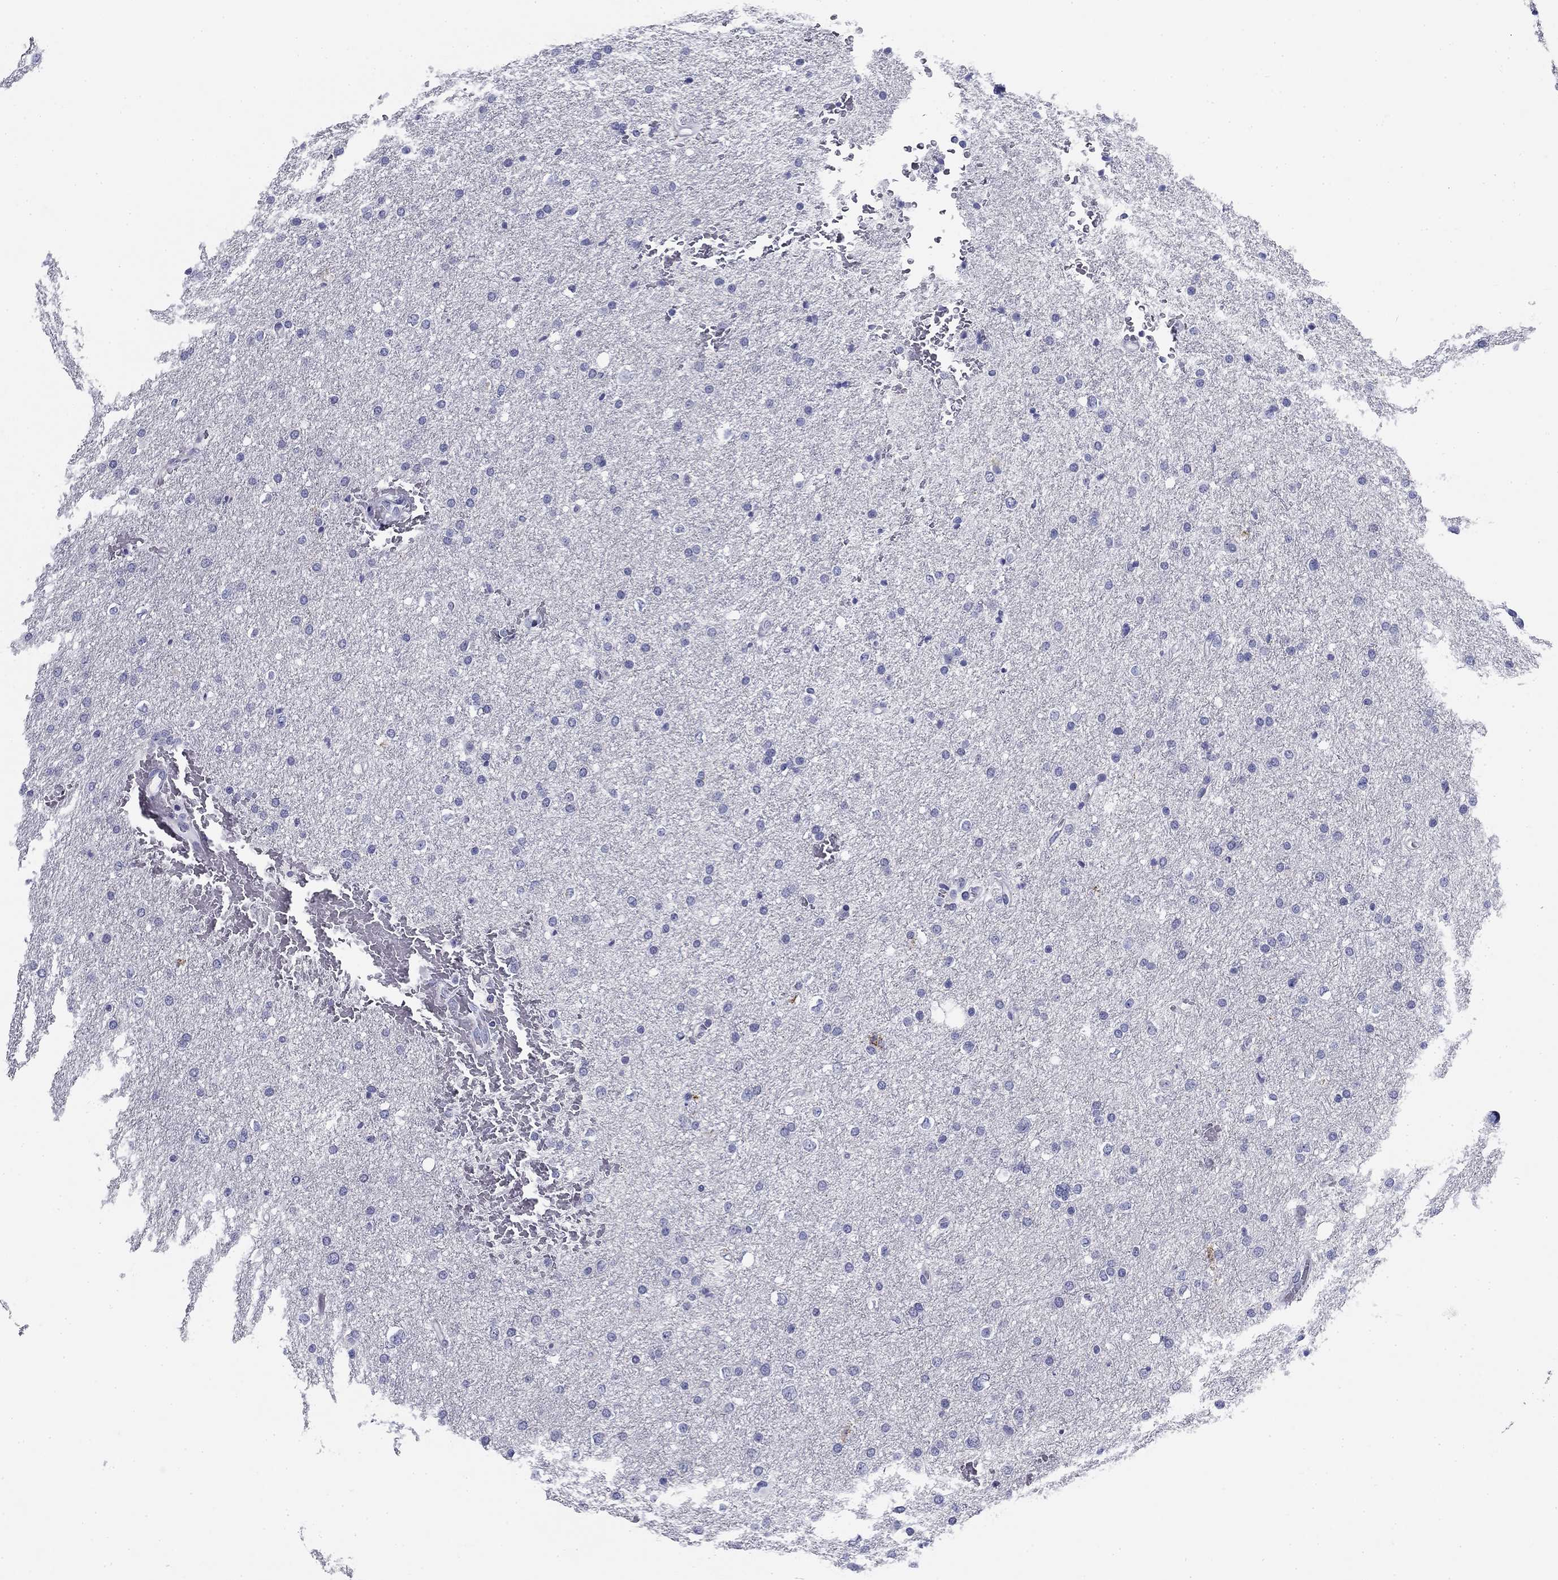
{"staining": {"intensity": "negative", "quantity": "none", "location": "none"}, "tissue": "glioma", "cell_type": "Tumor cells", "image_type": "cancer", "snomed": [{"axis": "morphology", "description": "Glioma, malignant, Low grade"}, {"axis": "topography", "description": "Brain"}], "caption": "Tumor cells are negative for protein expression in human glioma.", "gene": "ZP2", "patient": {"sex": "female", "age": 37}}